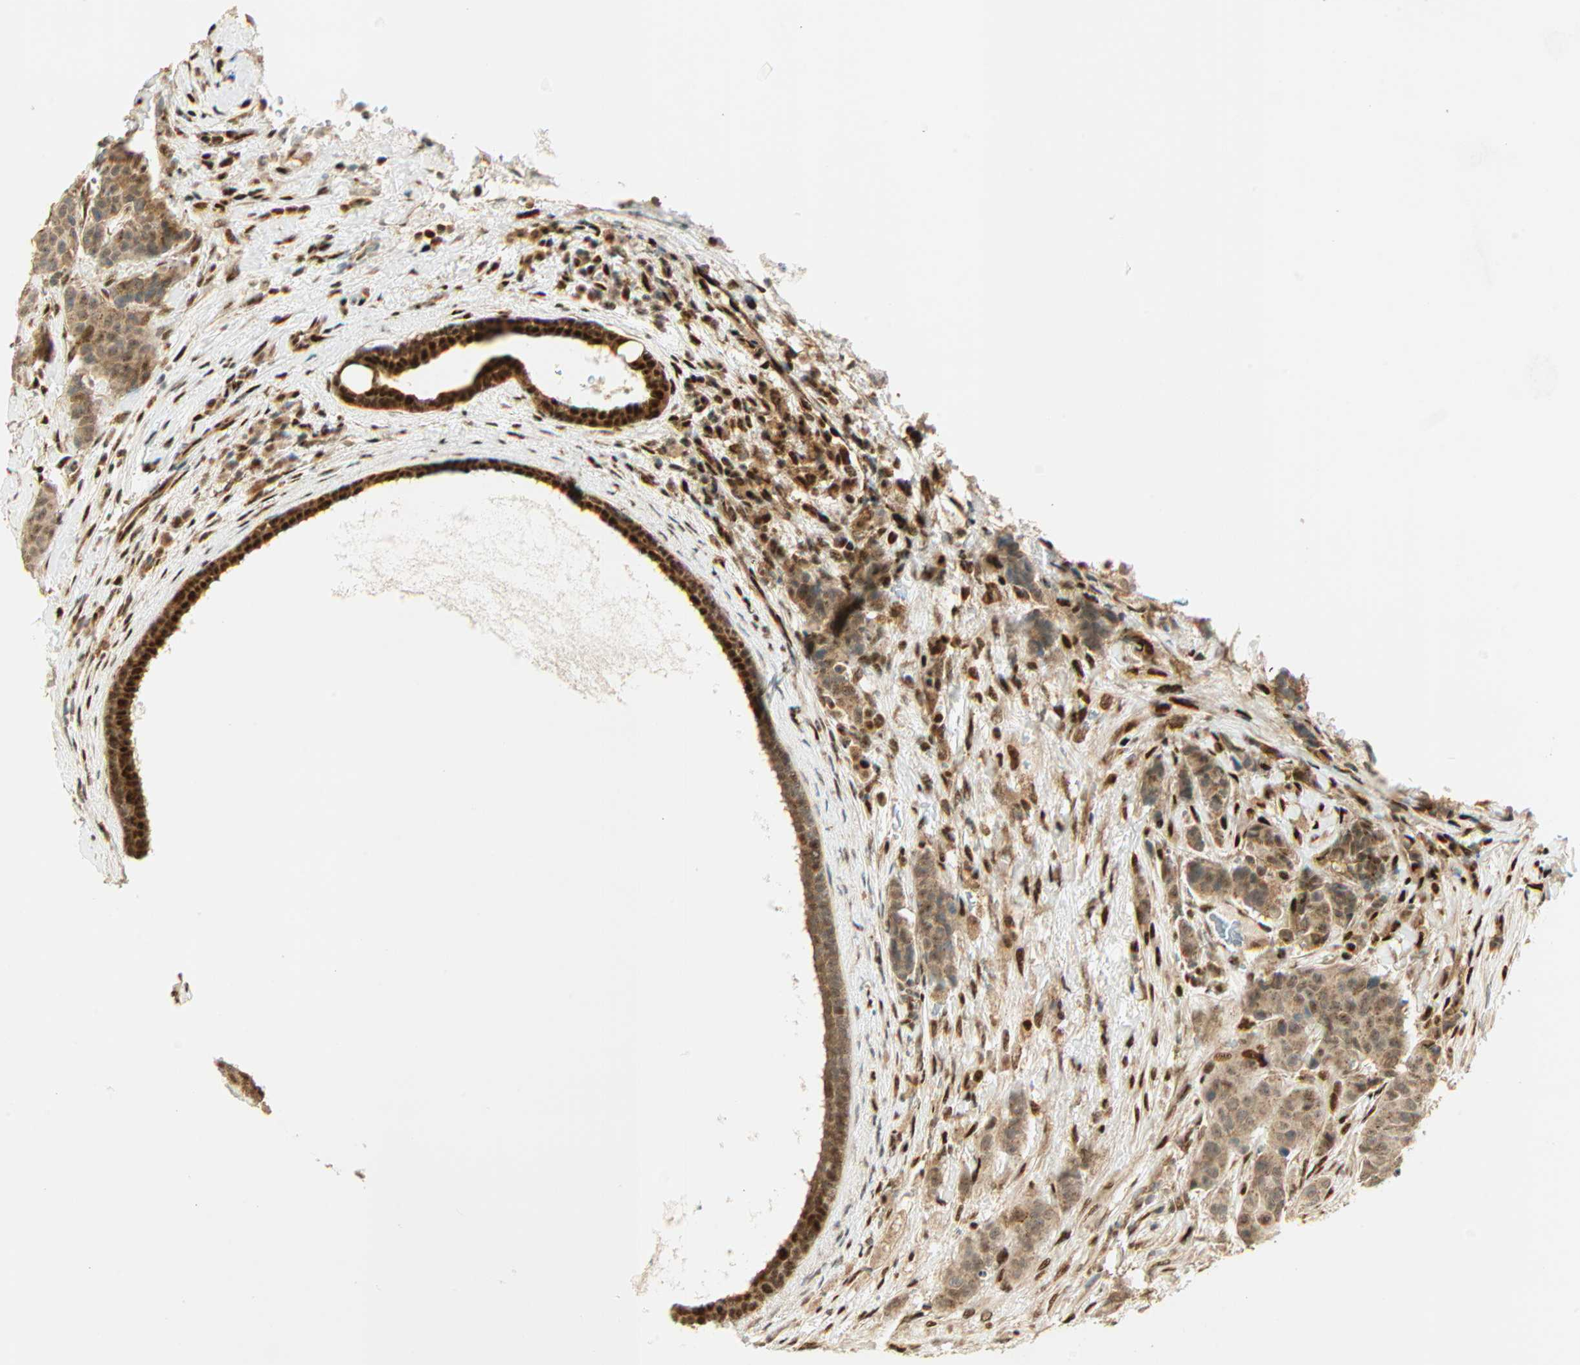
{"staining": {"intensity": "moderate", "quantity": ">75%", "location": "cytoplasmic/membranous"}, "tissue": "breast cancer", "cell_type": "Tumor cells", "image_type": "cancer", "snomed": [{"axis": "morphology", "description": "Duct carcinoma"}, {"axis": "topography", "description": "Breast"}], "caption": "Brown immunohistochemical staining in human breast cancer (infiltrating ductal carcinoma) demonstrates moderate cytoplasmic/membranous positivity in about >75% of tumor cells. The protein is stained brown, and the nuclei are stained in blue (DAB (3,3'-diaminobenzidine) IHC with brightfield microscopy, high magnification).", "gene": "PNPLA6", "patient": {"sex": "female", "age": 40}}